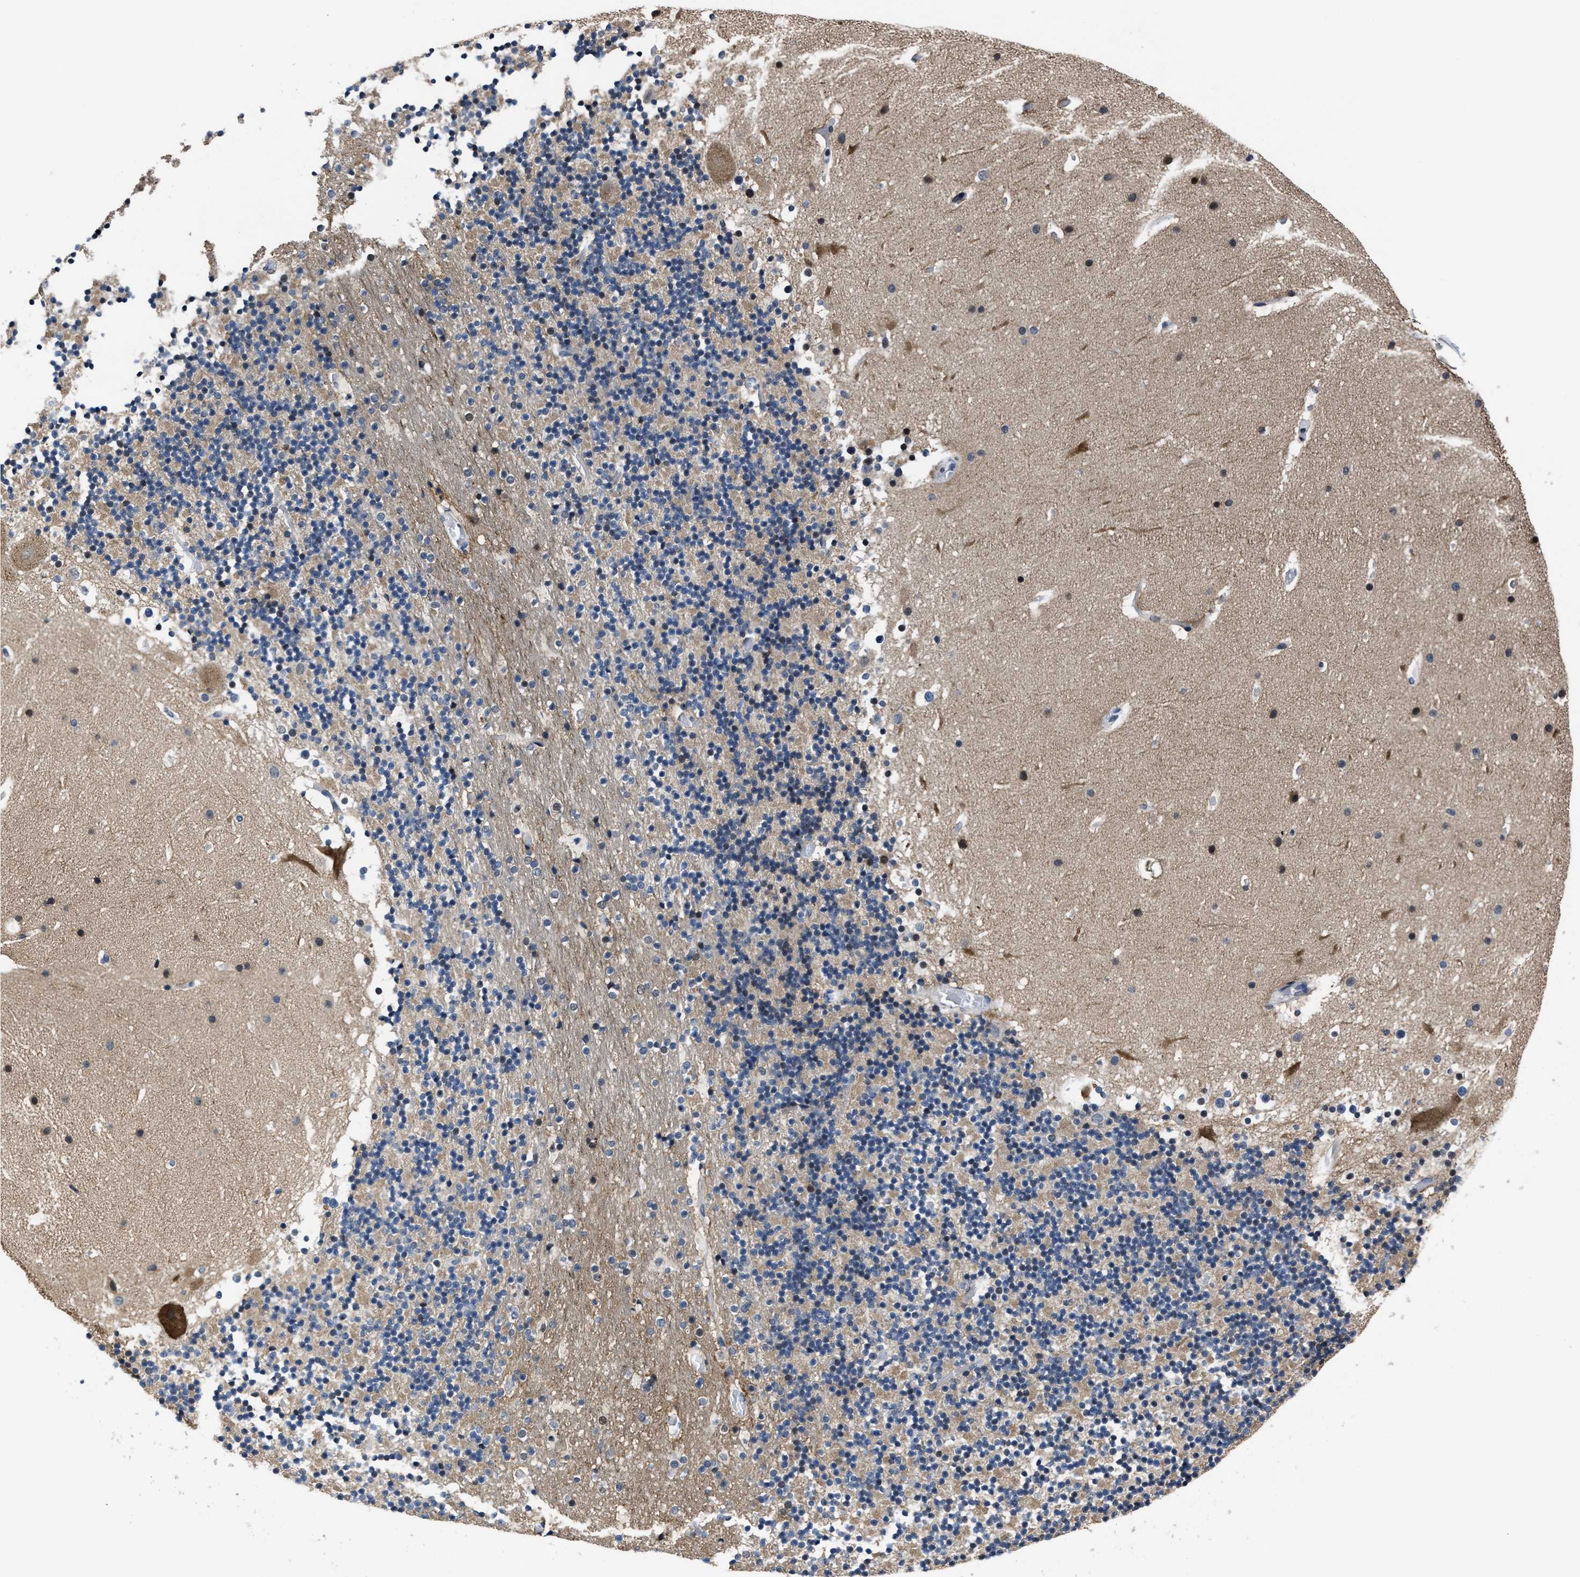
{"staining": {"intensity": "weak", "quantity": "25%-75%", "location": "cytoplasmic/membranous"}, "tissue": "cerebellum", "cell_type": "Cells in granular layer", "image_type": "normal", "snomed": [{"axis": "morphology", "description": "Normal tissue, NOS"}, {"axis": "topography", "description": "Cerebellum"}], "caption": "Immunohistochemical staining of benign cerebellum shows 25%-75% levels of weak cytoplasmic/membranous protein expression in approximately 25%-75% of cells in granular layer. Ihc stains the protein in brown and the nuclei are stained blue.", "gene": "MARCKSL1", "patient": {"sex": "male", "age": 57}}